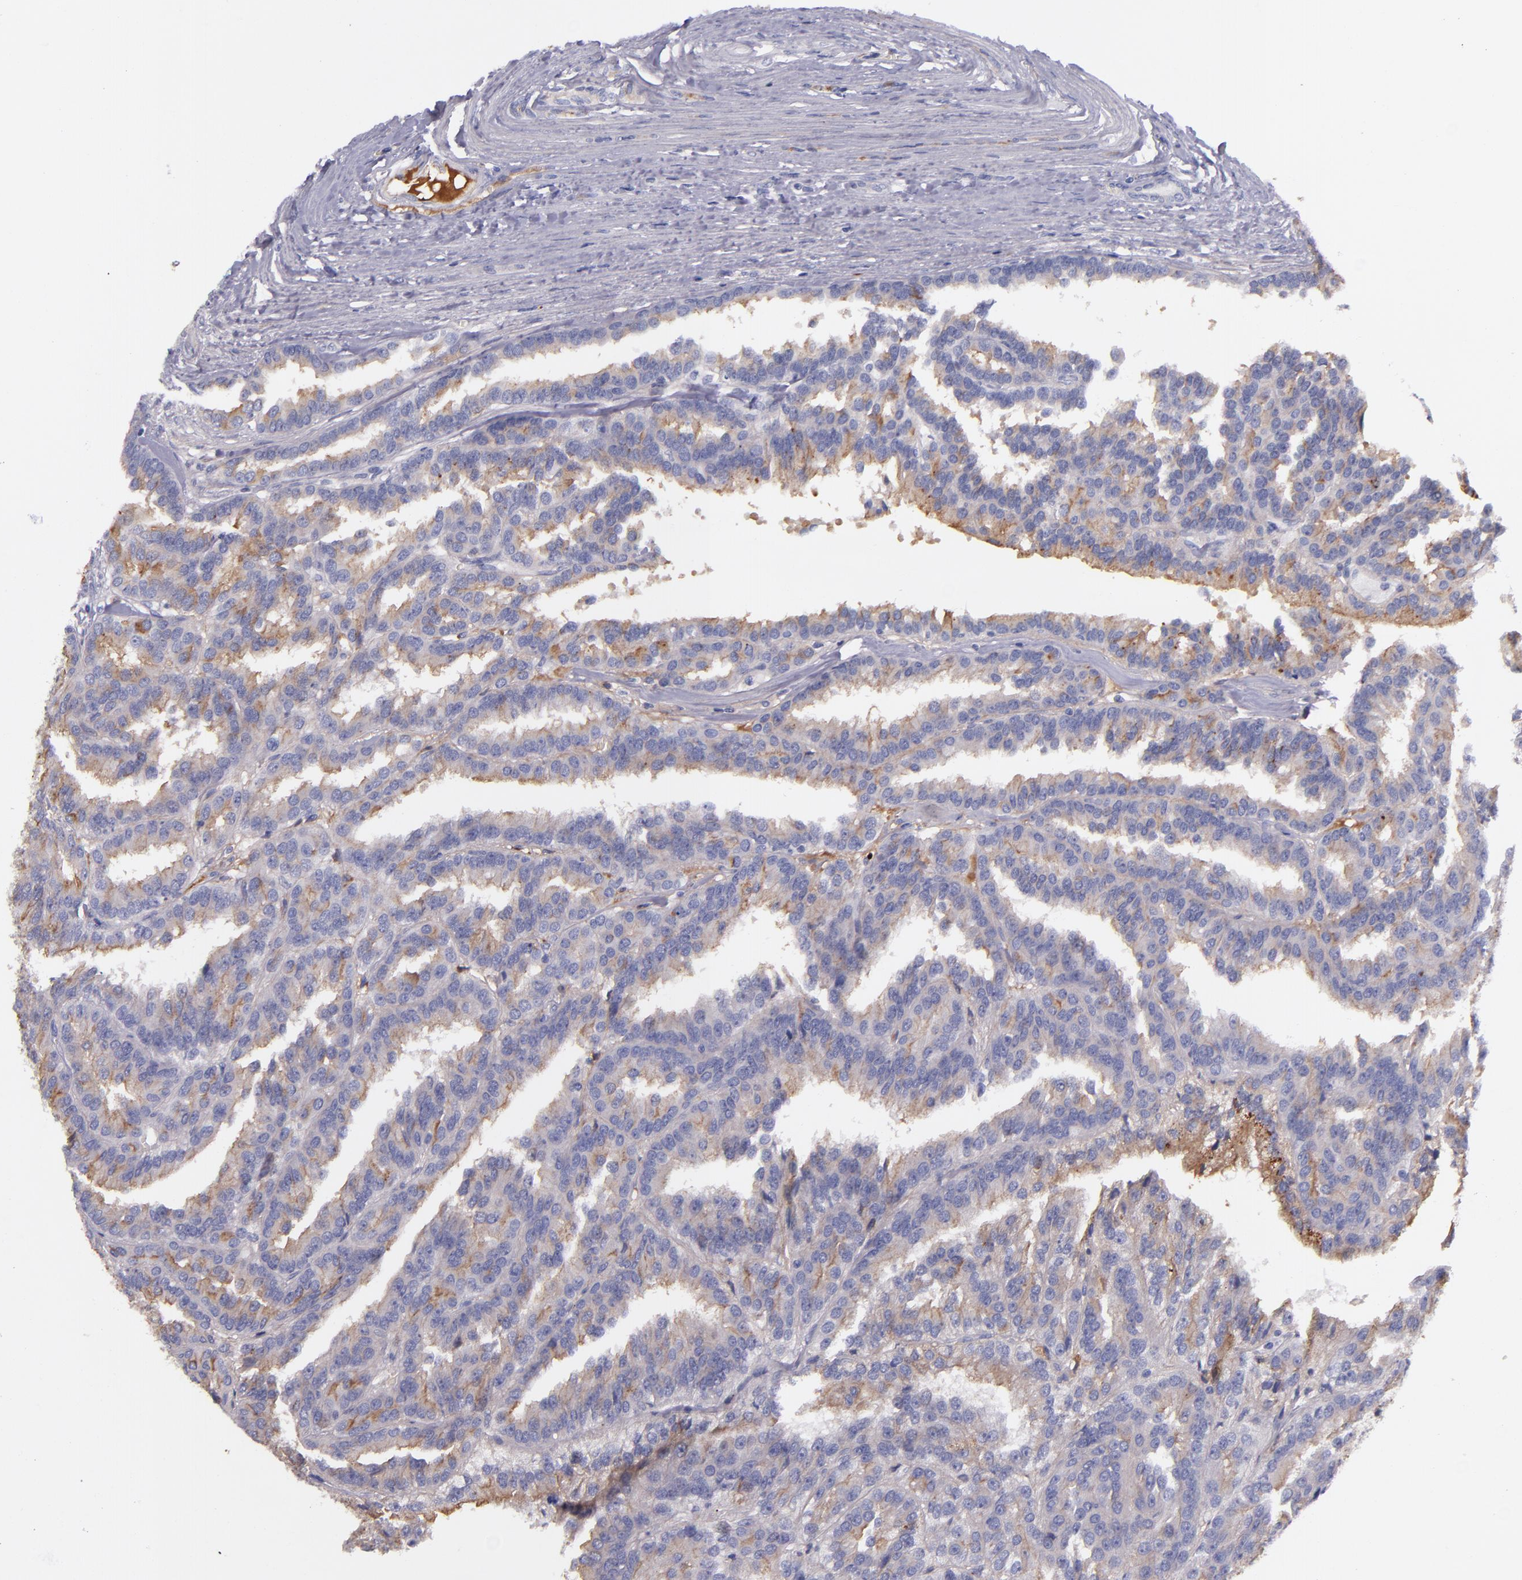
{"staining": {"intensity": "moderate", "quantity": ">75%", "location": "cytoplasmic/membranous"}, "tissue": "renal cancer", "cell_type": "Tumor cells", "image_type": "cancer", "snomed": [{"axis": "morphology", "description": "Adenocarcinoma, NOS"}, {"axis": "topography", "description": "Kidney"}], "caption": "Tumor cells display moderate cytoplasmic/membranous positivity in about >75% of cells in renal cancer.", "gene": "KNG1", "patient": {"sex": "male", "age": 46}}